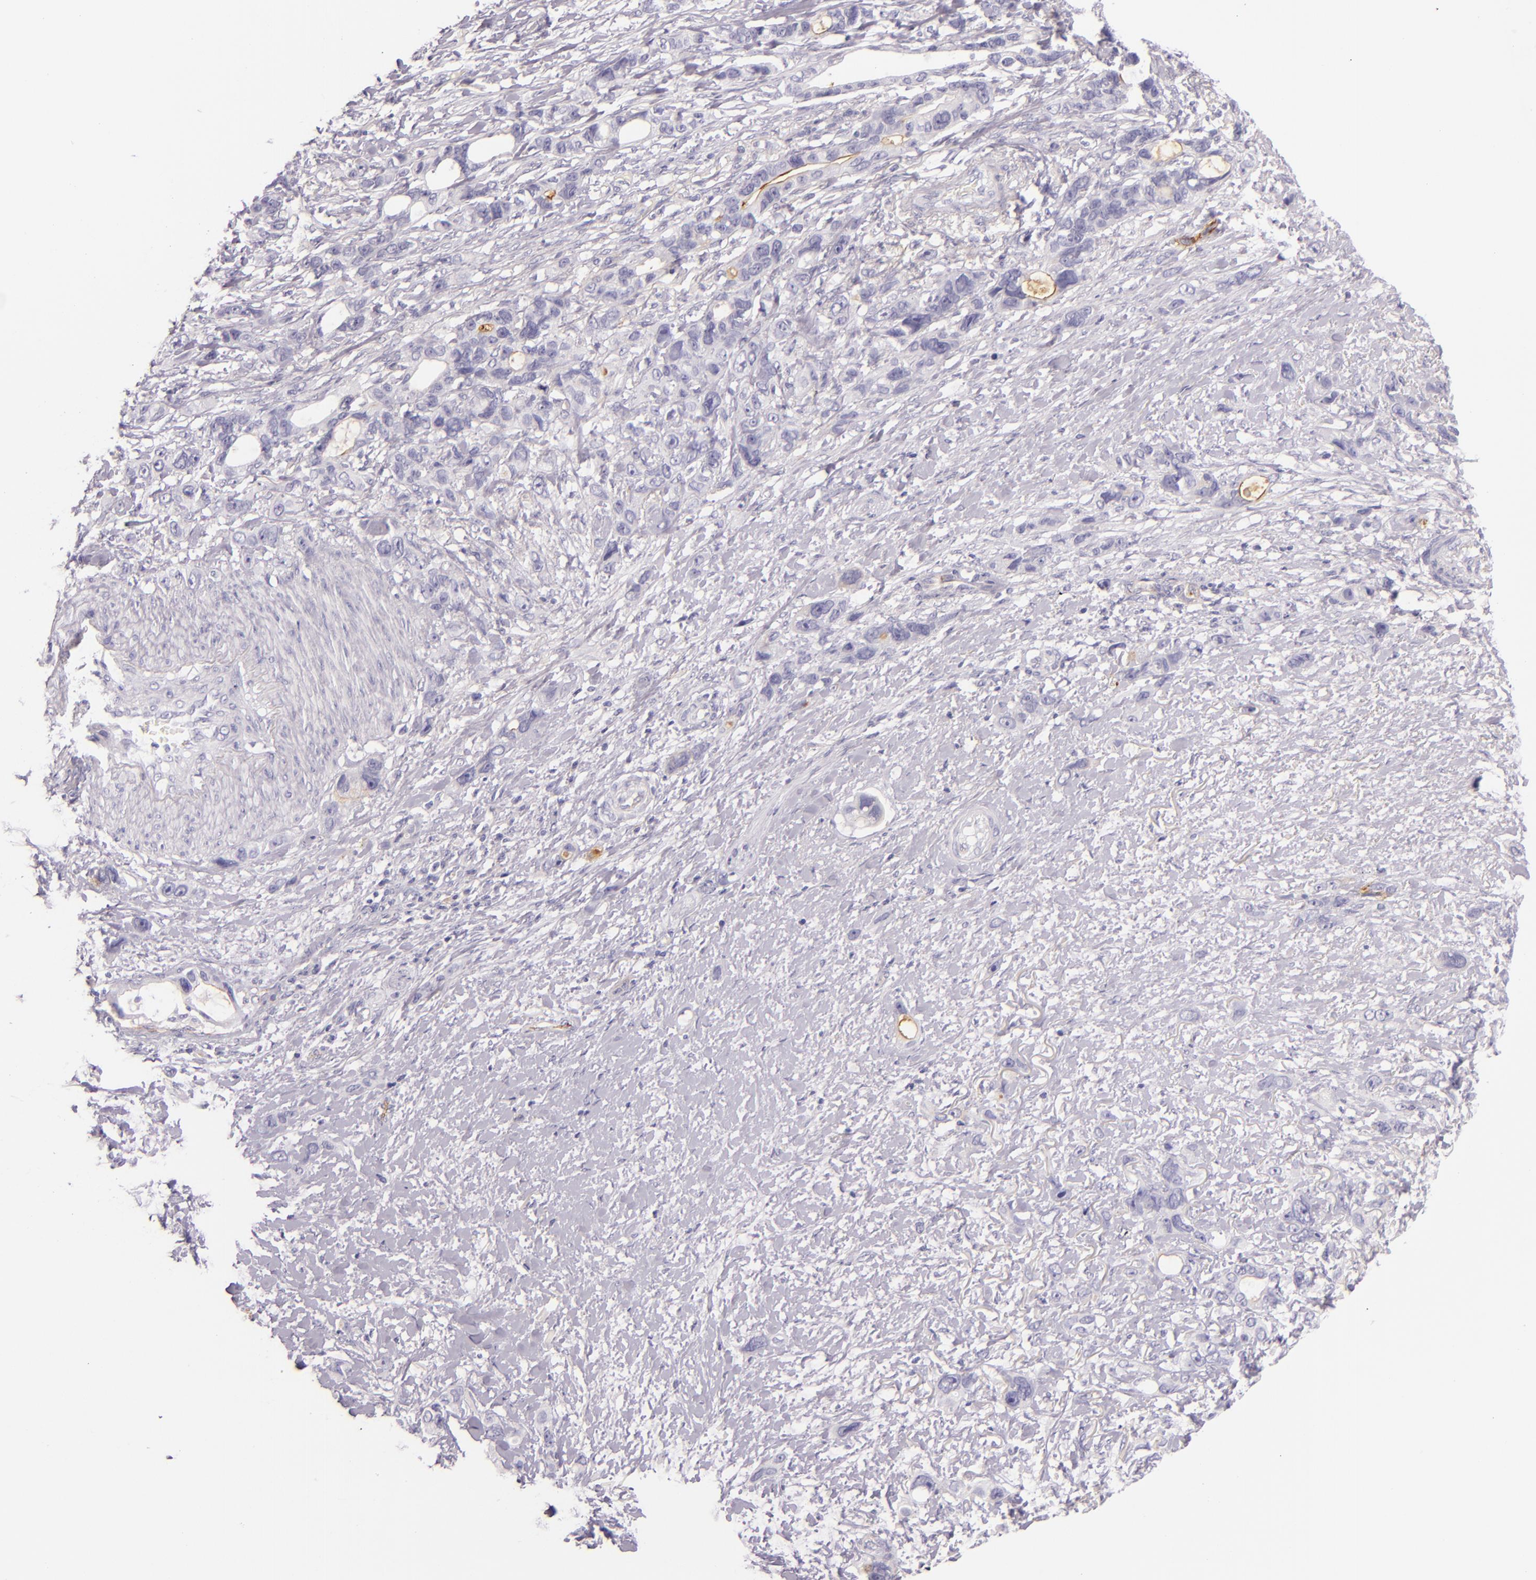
{"staining": {"intensity": "negative", "quantity": "none", "location": "none"}, "tissue": "stomach cancer", "cell_type": "Tumor cells", "image_type": "cancer", "snomed": [{"axis": "morphology", "description": "Adenocarcinoma, NOS"}, {"axis": "topography", "description": "Stomach, upper"}], "caption": "Immunohistochemistry micrograph of neoplastic tissue: stomach cancer stained with DAB reveals no significant protein expression in tumor cells. (Immunohistochemistry, brightfield microscopy, high magnification).", "gene": "ICAM1", "patient": {"sex": "male", "age": 47}}